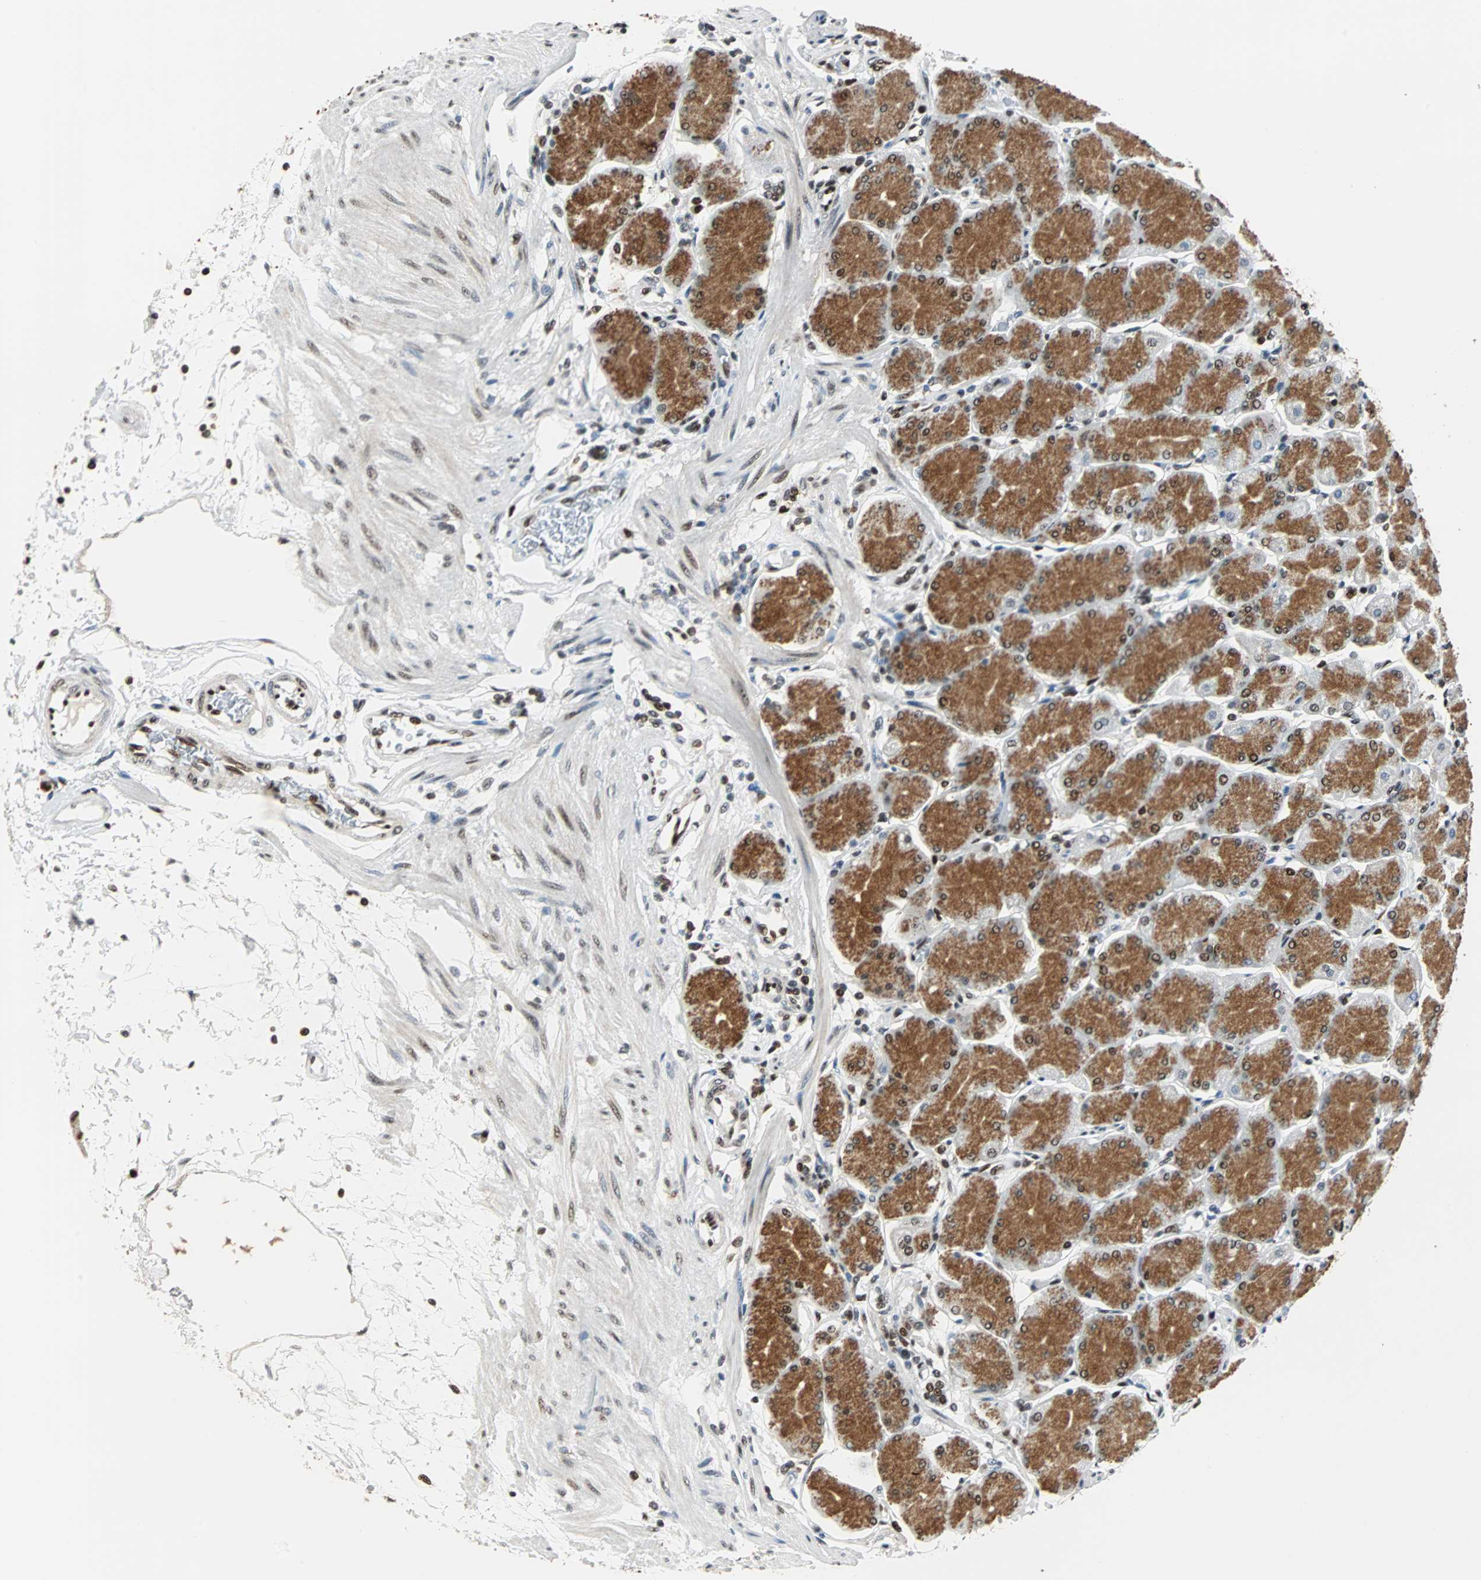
{"staining": {"intensity": "strong", "quantity": ">75%", "location": "cytoplasmic/membranous,nuclear"}, "tissue": "stomach", "cell_type": "Glandular cells", "image_type": "normal", "snomed": [{"axis": "morphology", "description": "Normal tissue, NOS"}, {"axis": "topography", "description": "Stomach, upper"}, {"axis": "topography", "description": "Stomach"}], "caption": "Stomach stained with immunohistochemistry (IHC) demonstrates strong cytoplasmic/membranous,nuclear positivity in about >75% of glandular cells. The staining was performed using DAB (3,3'-diaminobenzidine), with brown indicating positive protein expression. Nuclei are stained blue with hematoxylin.", "gene": "XRCC4", "patient": {"sex": "male", "age": 76}}